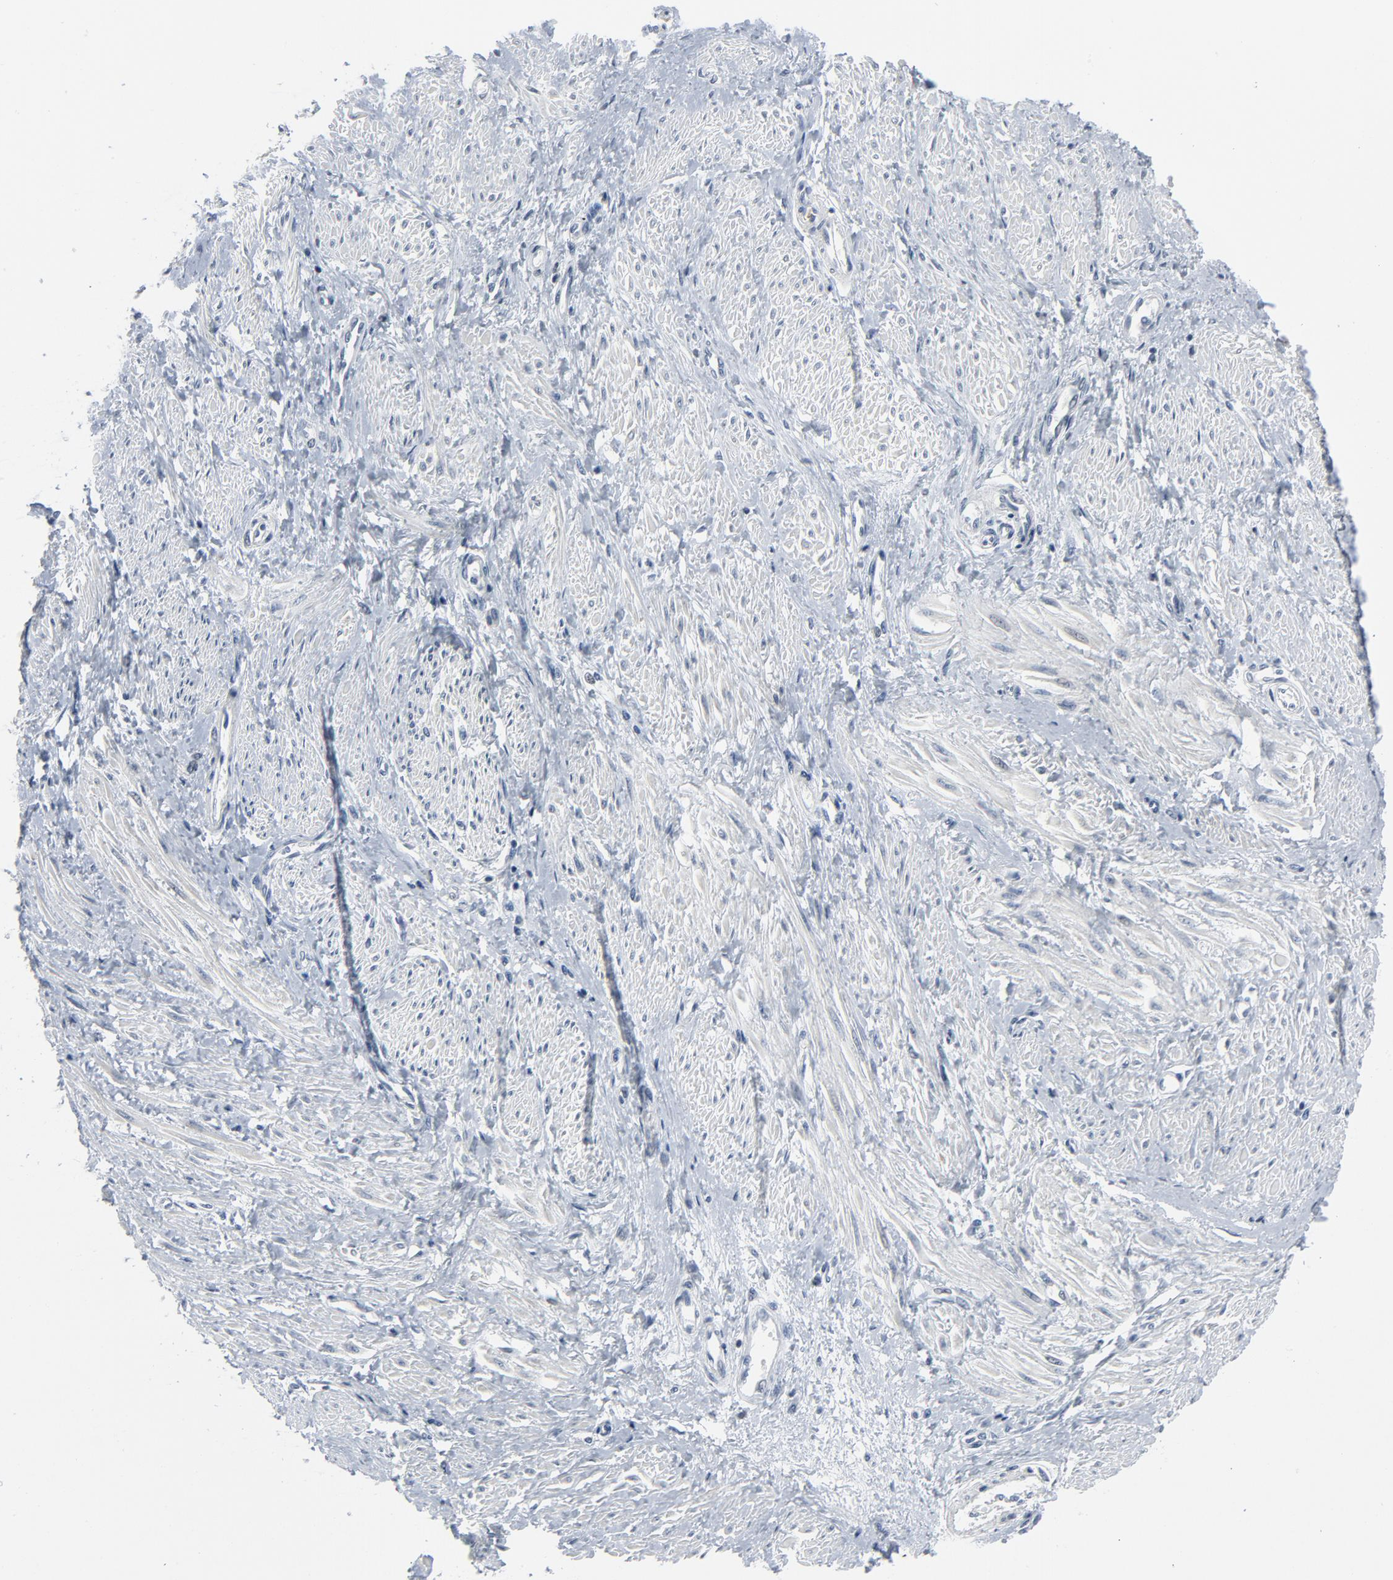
{"staining": {"intensity": "negative", "quantity": "none", "location": "none"}, "tissue": "smooth muscle", "cell_type": "Smooth muscle cells", "image_type": "normal", "snomed": [{"axis": "morphology", "description": "Normal tissue, NOS"}, {"axis": "topography", "description": "Smooth muscle"}, {"axis": "topography", "description": "Uterus"}], "caption": "This is an IHC image of normal human smooth muscle. There is no expression in smooth muscle cells.", "gene": "GPX2", "patient": {"sex": "female", "age": 39}}